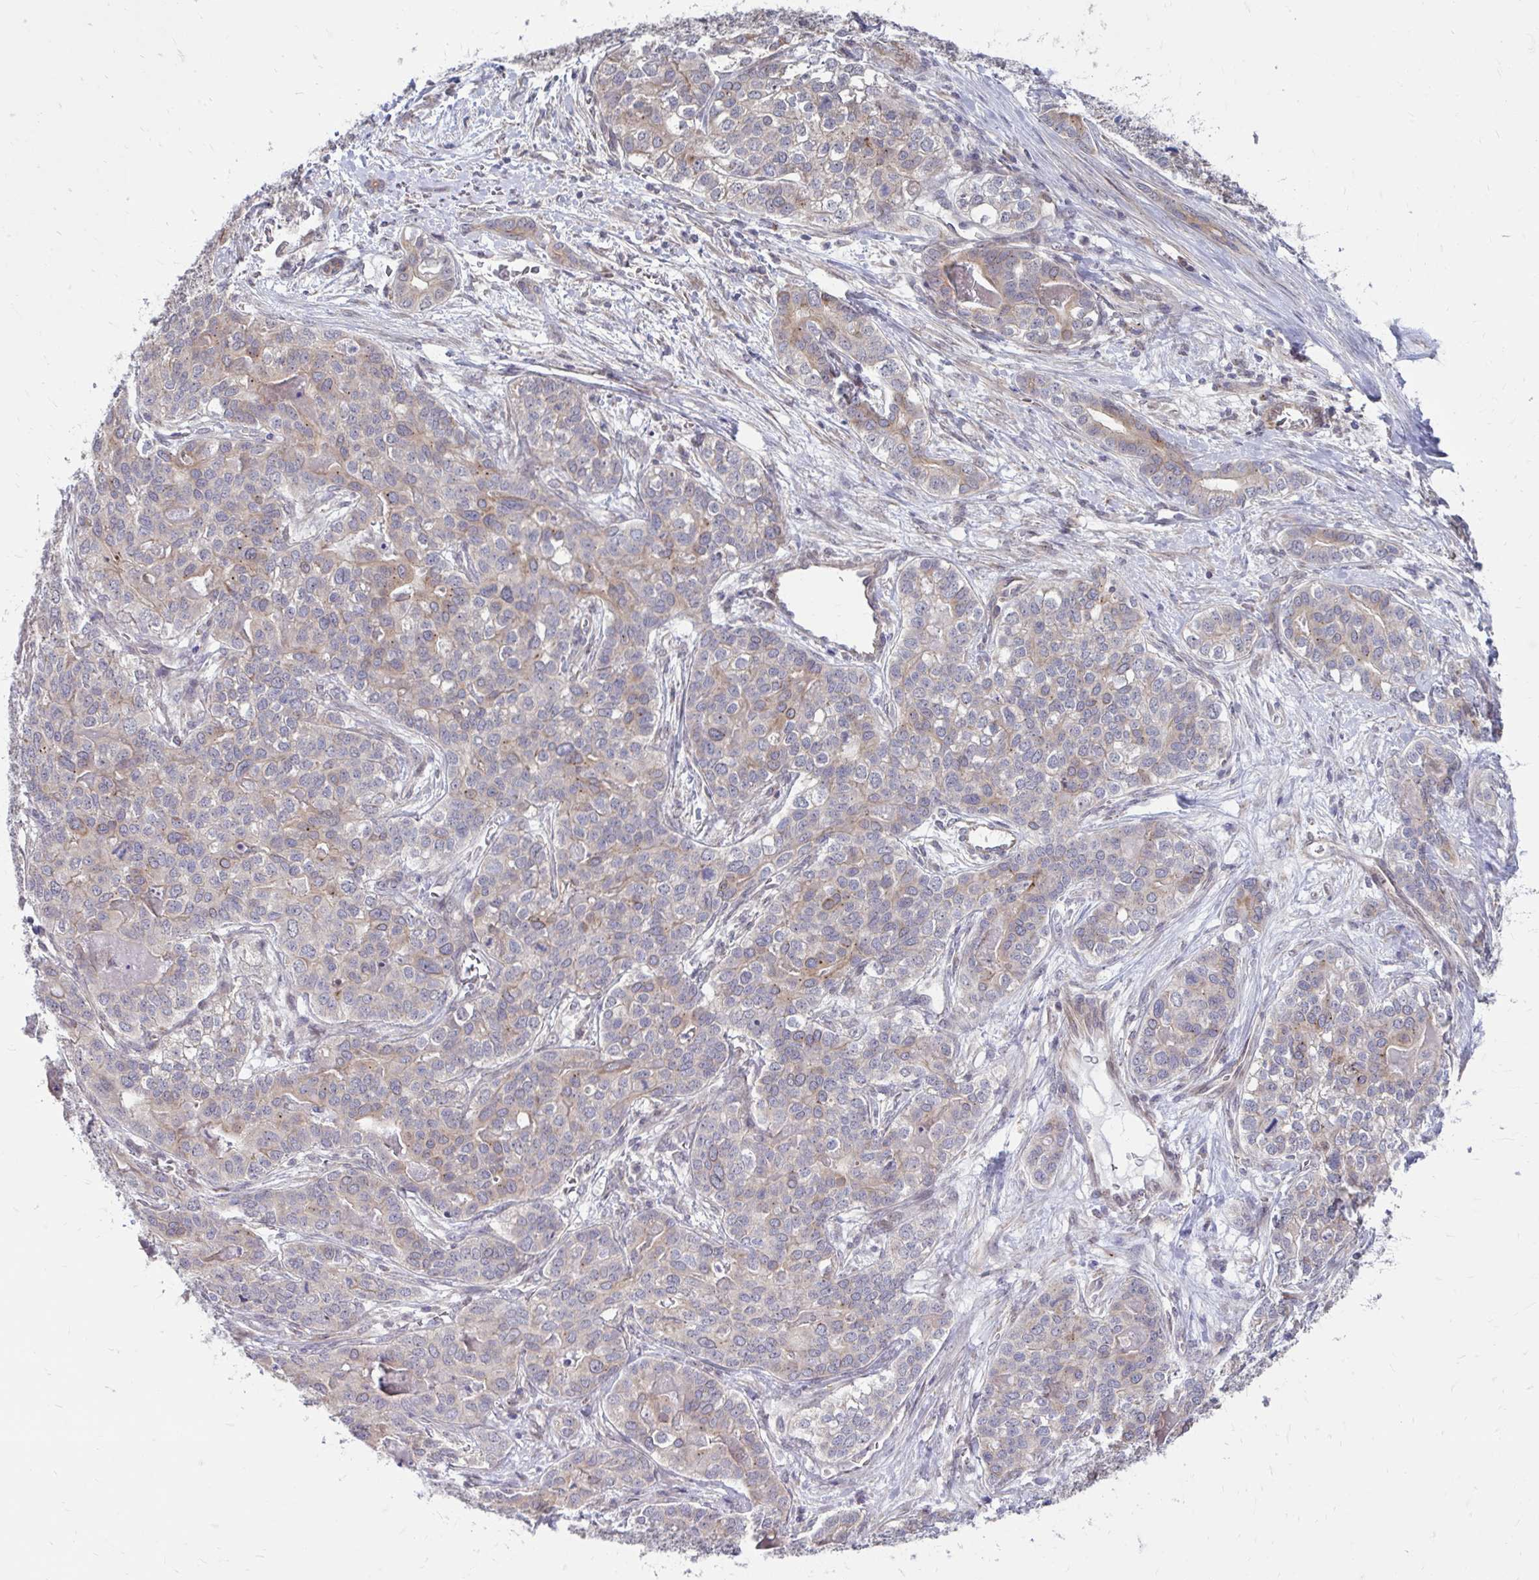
{"staining": {"intensity": "weak", "quantity": "25%-75%", "location": "cytoplasmic/membranous"}, "tissue": "liver cancer", "cell_type": "Tumor cells", "image_type": "cancer", "snomed": [{"axis": "morphology", "description": "Cholangiocarcinoma"}, {"axis": "topography", "description": "Liver"}], "caption": "Cholangiocarcinoma (liver) stained for a protein reveals weak cytoplasmic/membranous positivity in tumor cells. Nuclei are stained in blue.", "gene": "ITPR2", "patient": {"sex": "male", "age": 56}}